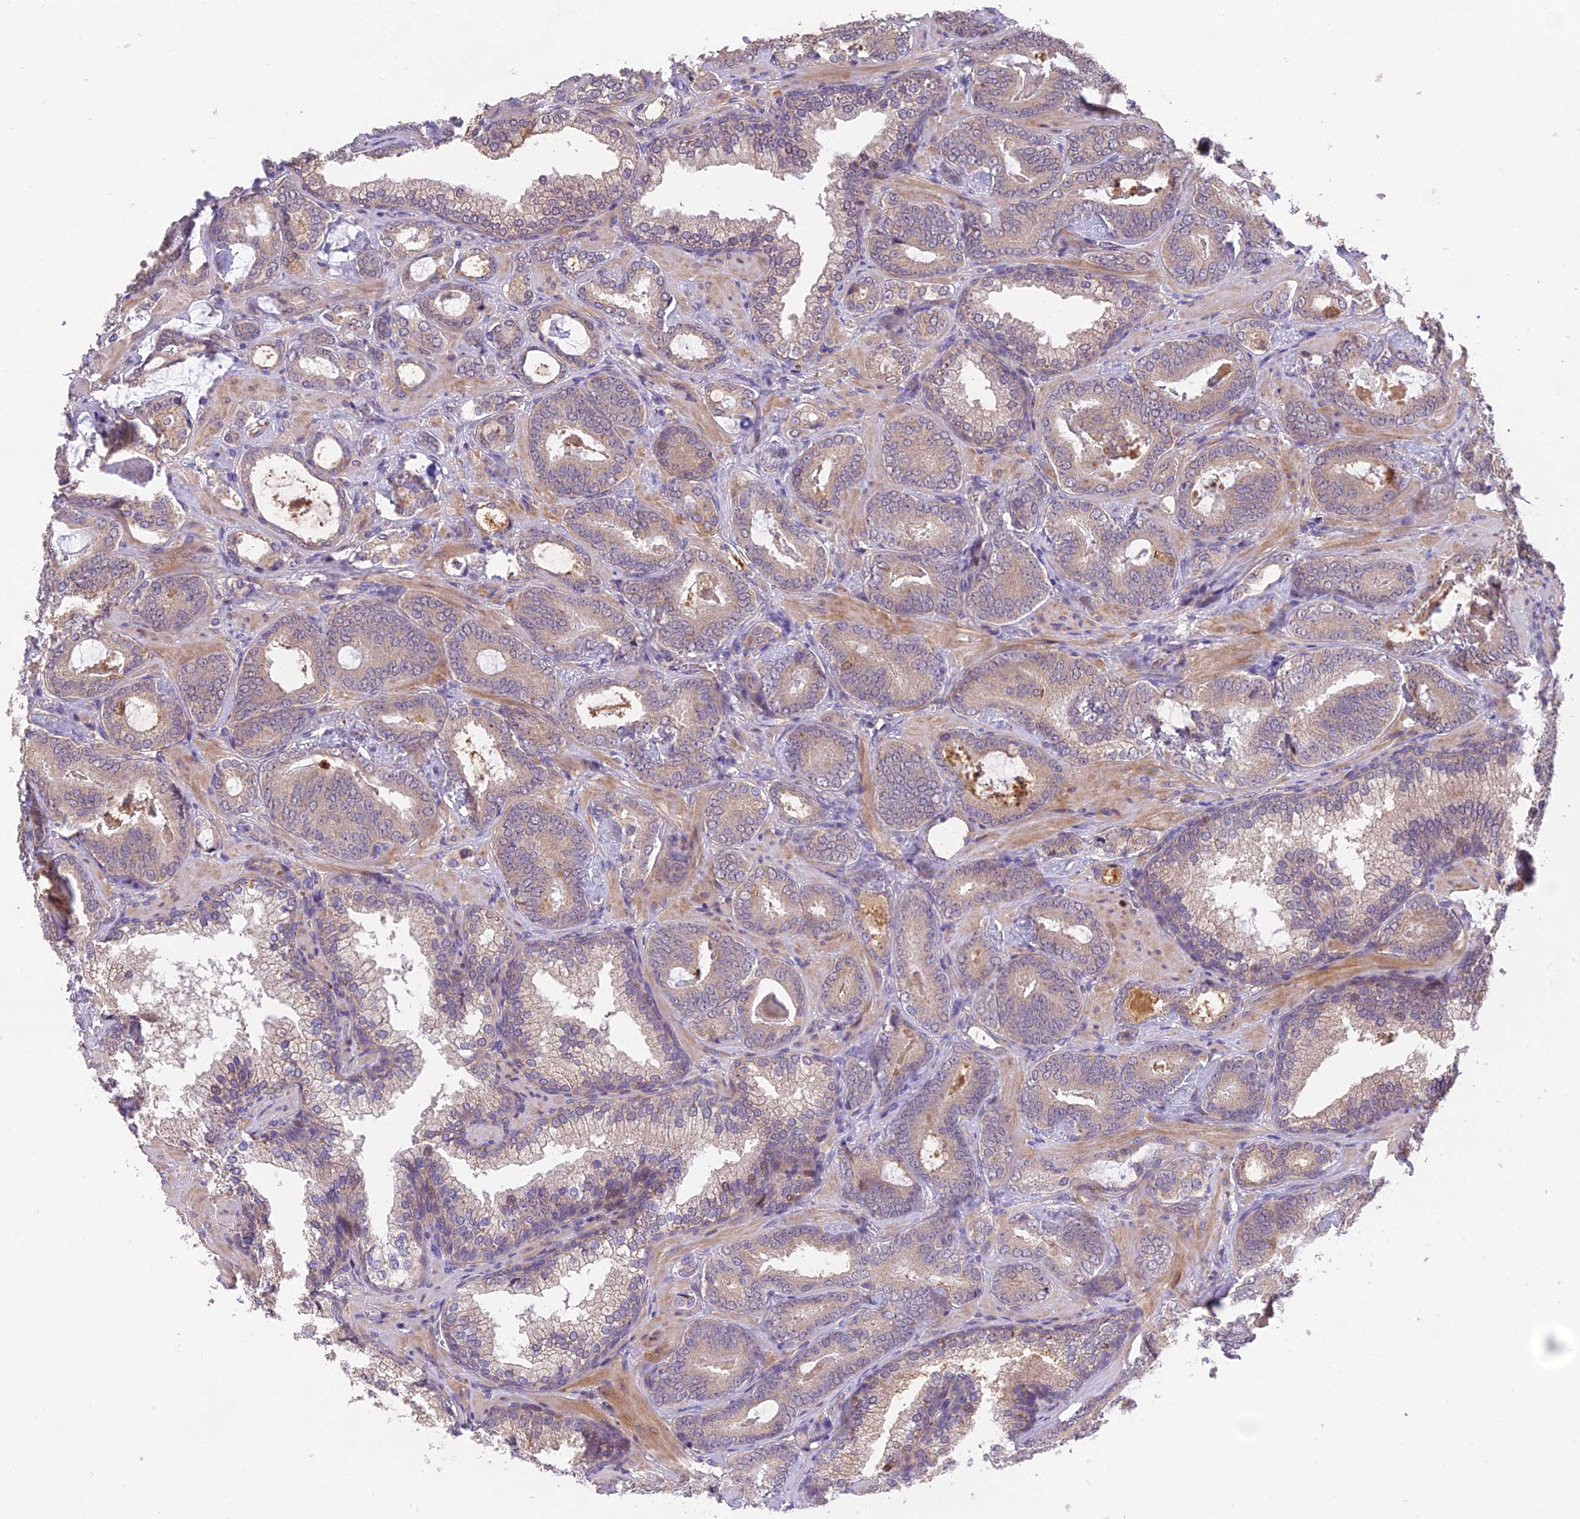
{"staining": {"intensity": "weak", "quantity": "25%-75%", "location": "cytoplasmic/membranous"}, "tissue": "prostate cancer", "cell_type": "Tumor cells", "image_type": "cancer", "snomed": [{"axis": "morphology", "description": "Adenocarcinoma, Low grade"}, {"axis": "topography", "description": "Prostate"}], "caption": "Immunohistochemical staining of prostate low-grade adenocarcinoma shows weak cytoplasmic/membranous protein positivity in about 25%-75% of tumor cells. Ihc stains the protein in brown and the nuclei are stained blue.", "gene": "PUS10", "patient": {"sex": "male", "age": 60}}